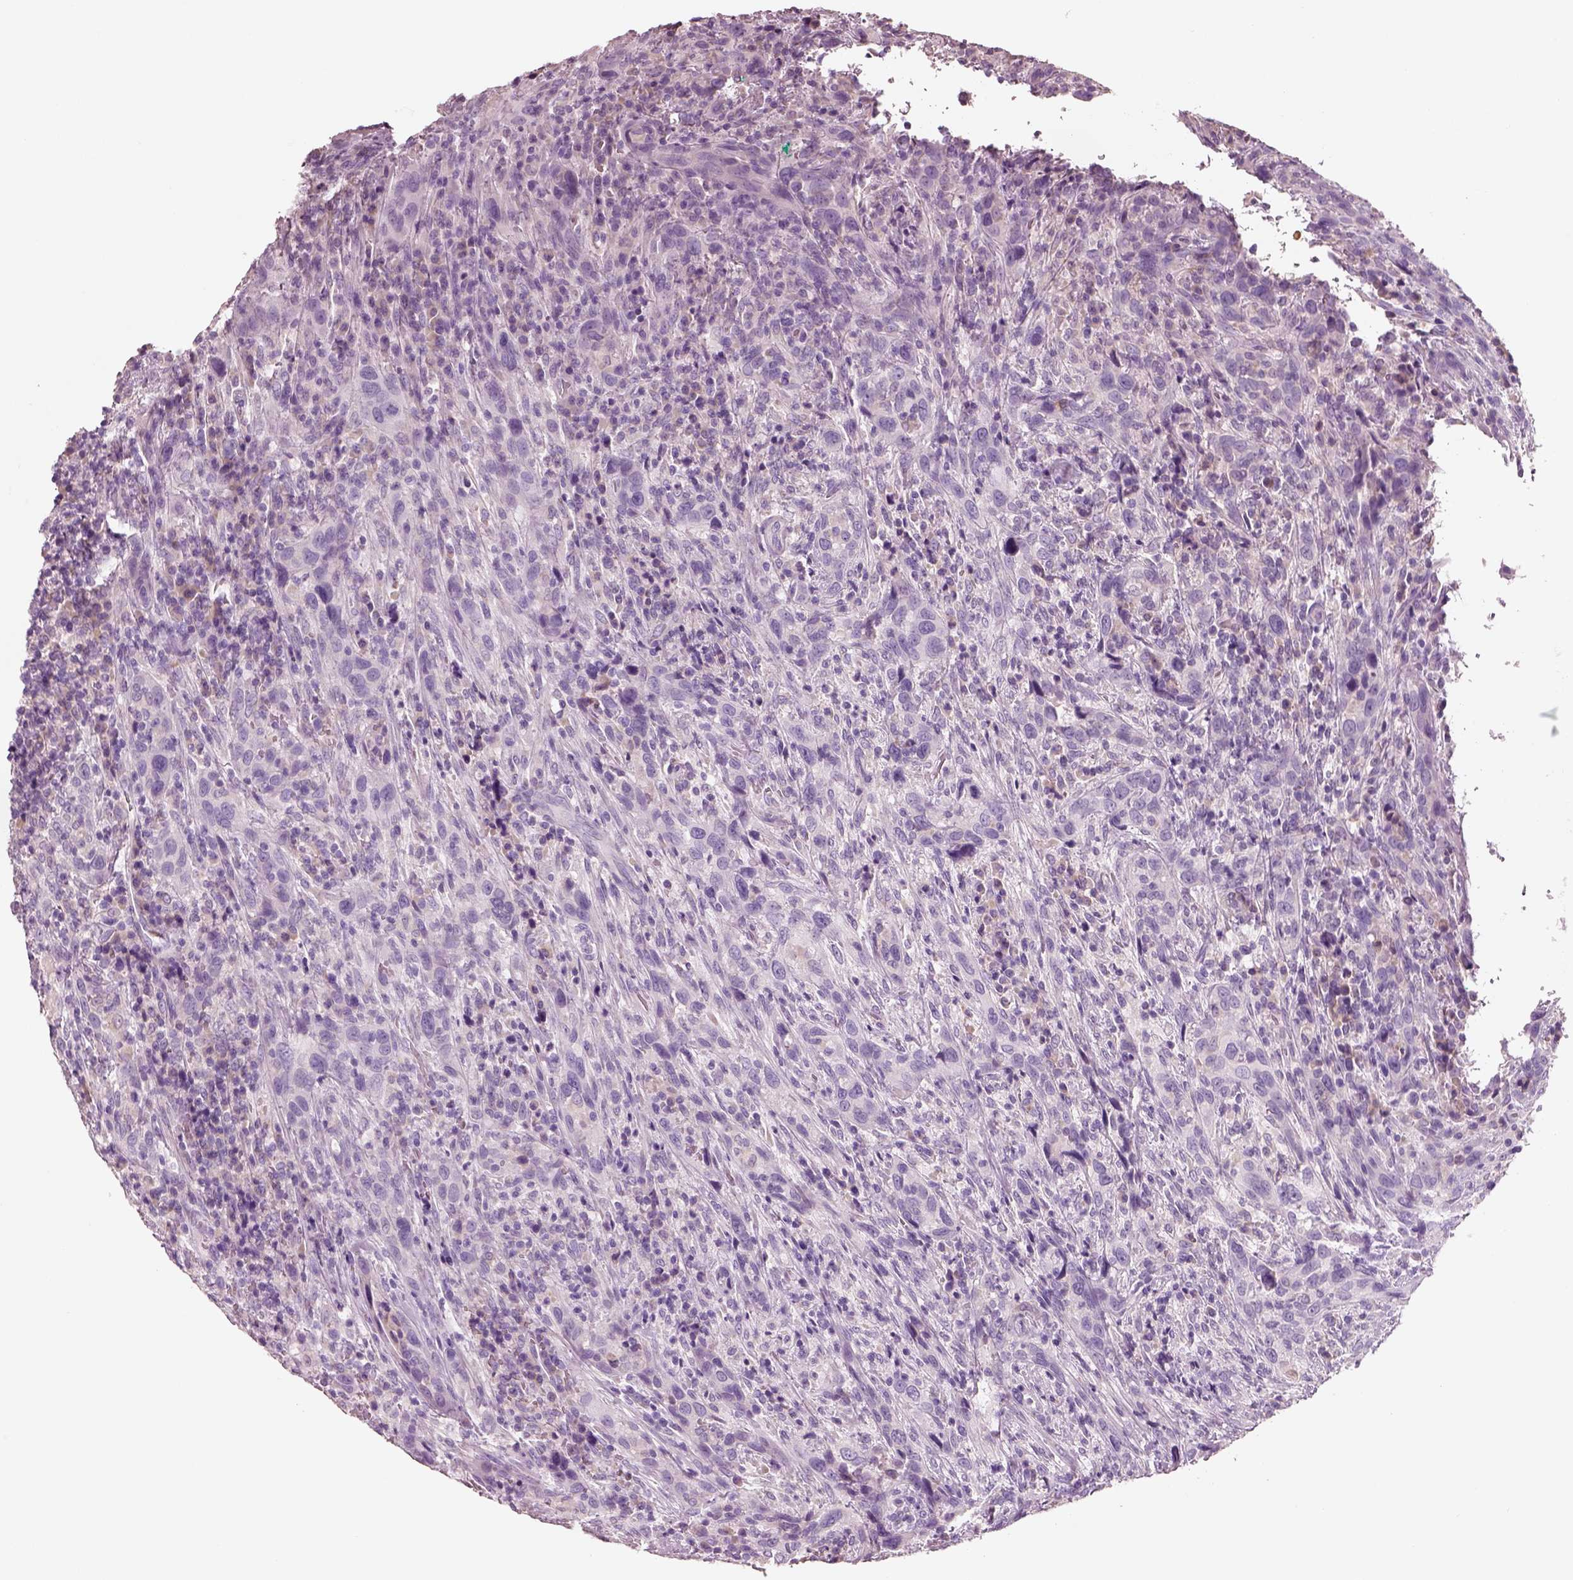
{"staining": {"intensity": "negative", "quantity": "none", "location": "none"}, "tissue": "urothelial cancer", "cell_type": "Tumor cells", "image_type": "cancer", "snomed": [{"axis": "morphology", "description": "Urothelial carcinoma, NOS"}, {"axis": "morphology", "description": "Urothelial carcinoma, High grade"}, {"axis": "topography", "description": "Urinary bladder"}], "caption": "Immunohistochemistry photomicrograph of human urothelial cancer stained for a protein (brown), which reveals no expression in tumor cells.", "gene": "PNOC", "patient": {"sex": "female", "age": 64}}